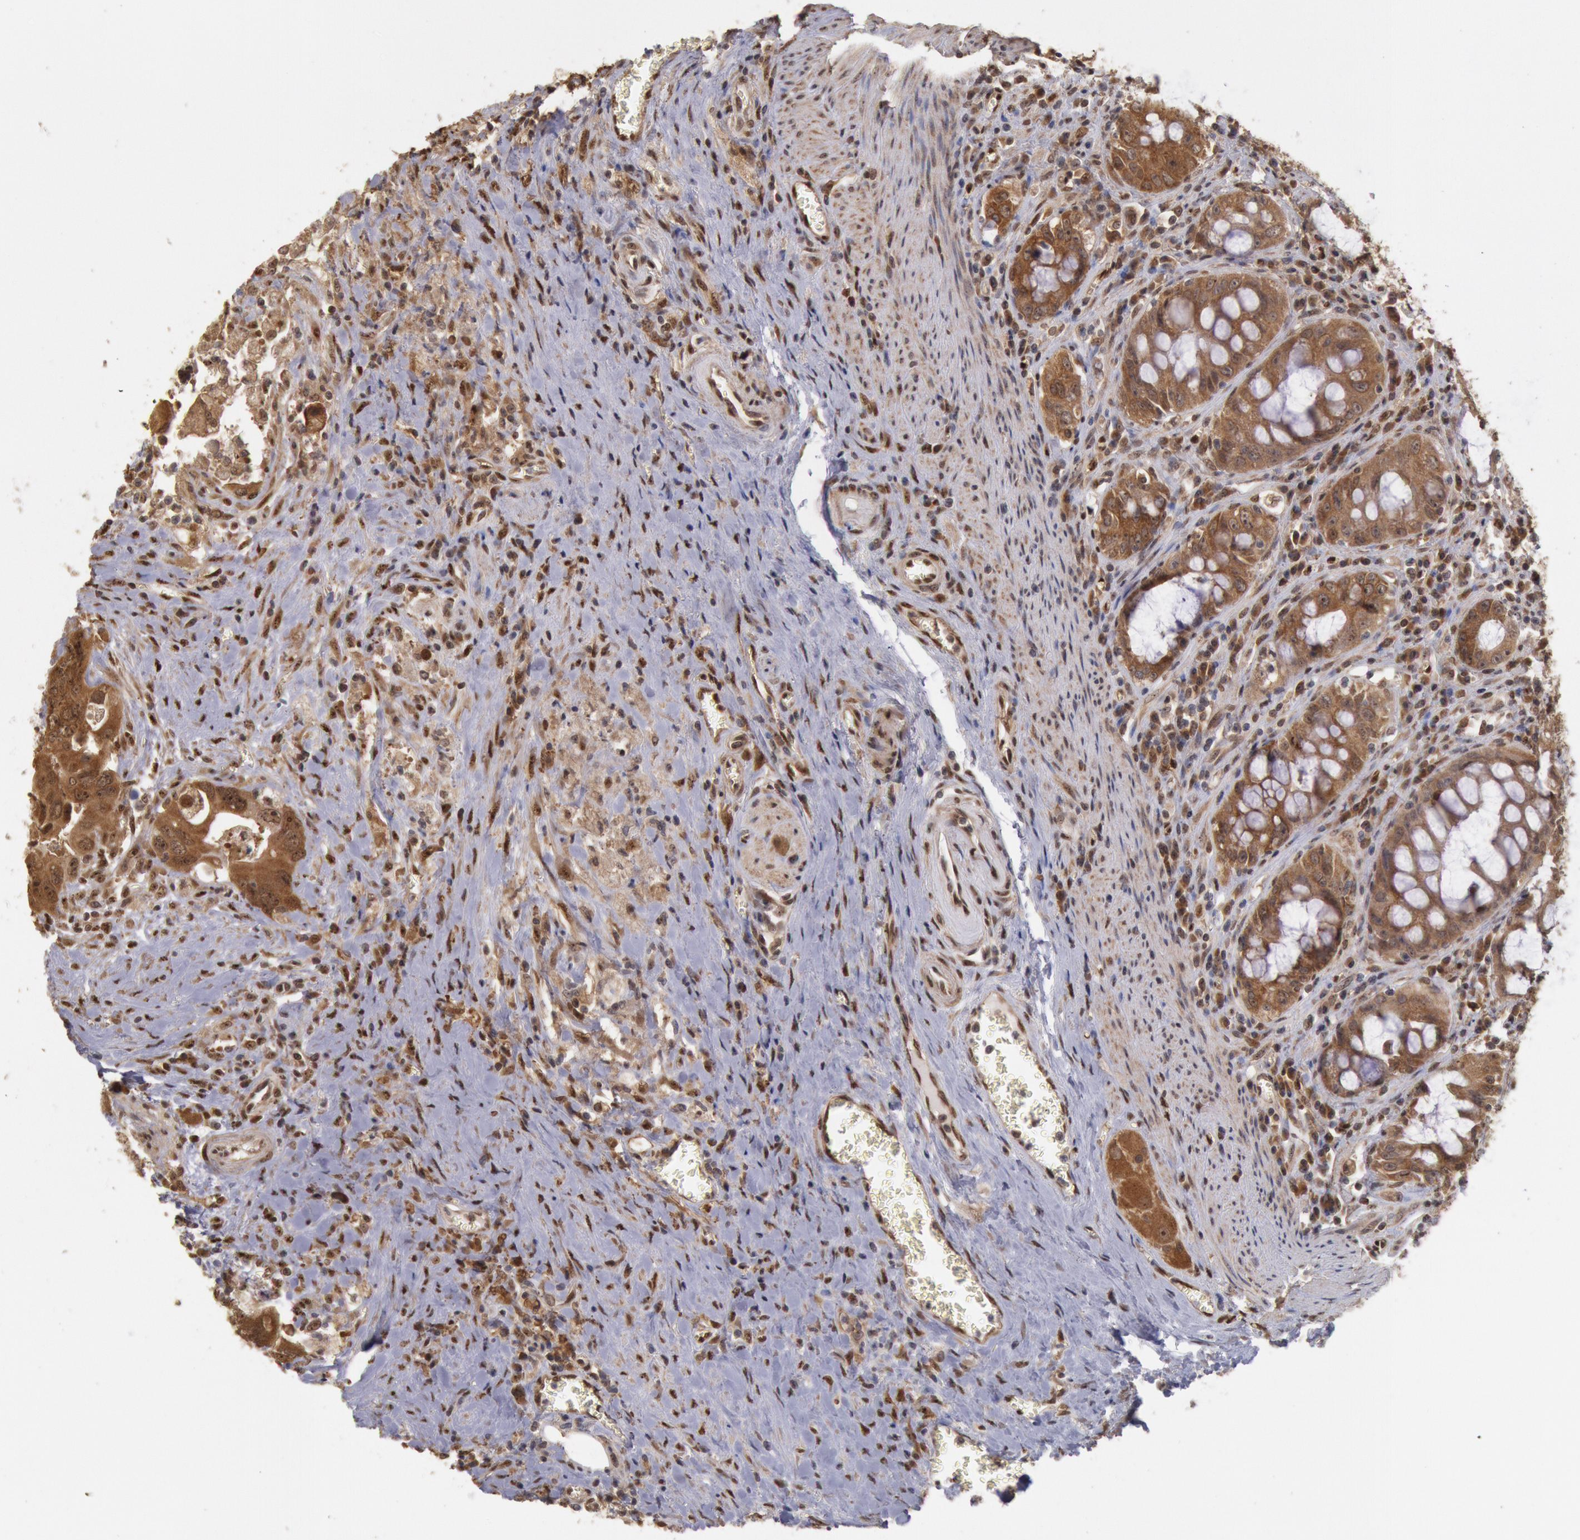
{"staining": {"intensity": "moderate", "quantity": ">75%", "location": "cytoplasmic/membranous"}, "tissue": "colorectal cancer", "cell_type": "Tumor cells", "image_type": "cancer", "snomed": [{"axis": "morphology", "description": "Adenocarcinoma, NOS"}, {"axis": "topography", "description": "Rectum"}], "caption": "Human colorectal cancer (adenocarcinoma) stained with a brown dye exhibits moderate cytoplasmic/membranous positive staining in approximately >75% of tumor cells.", "gene": "STX17", "patient": {"sex": "male", "age": 70}}